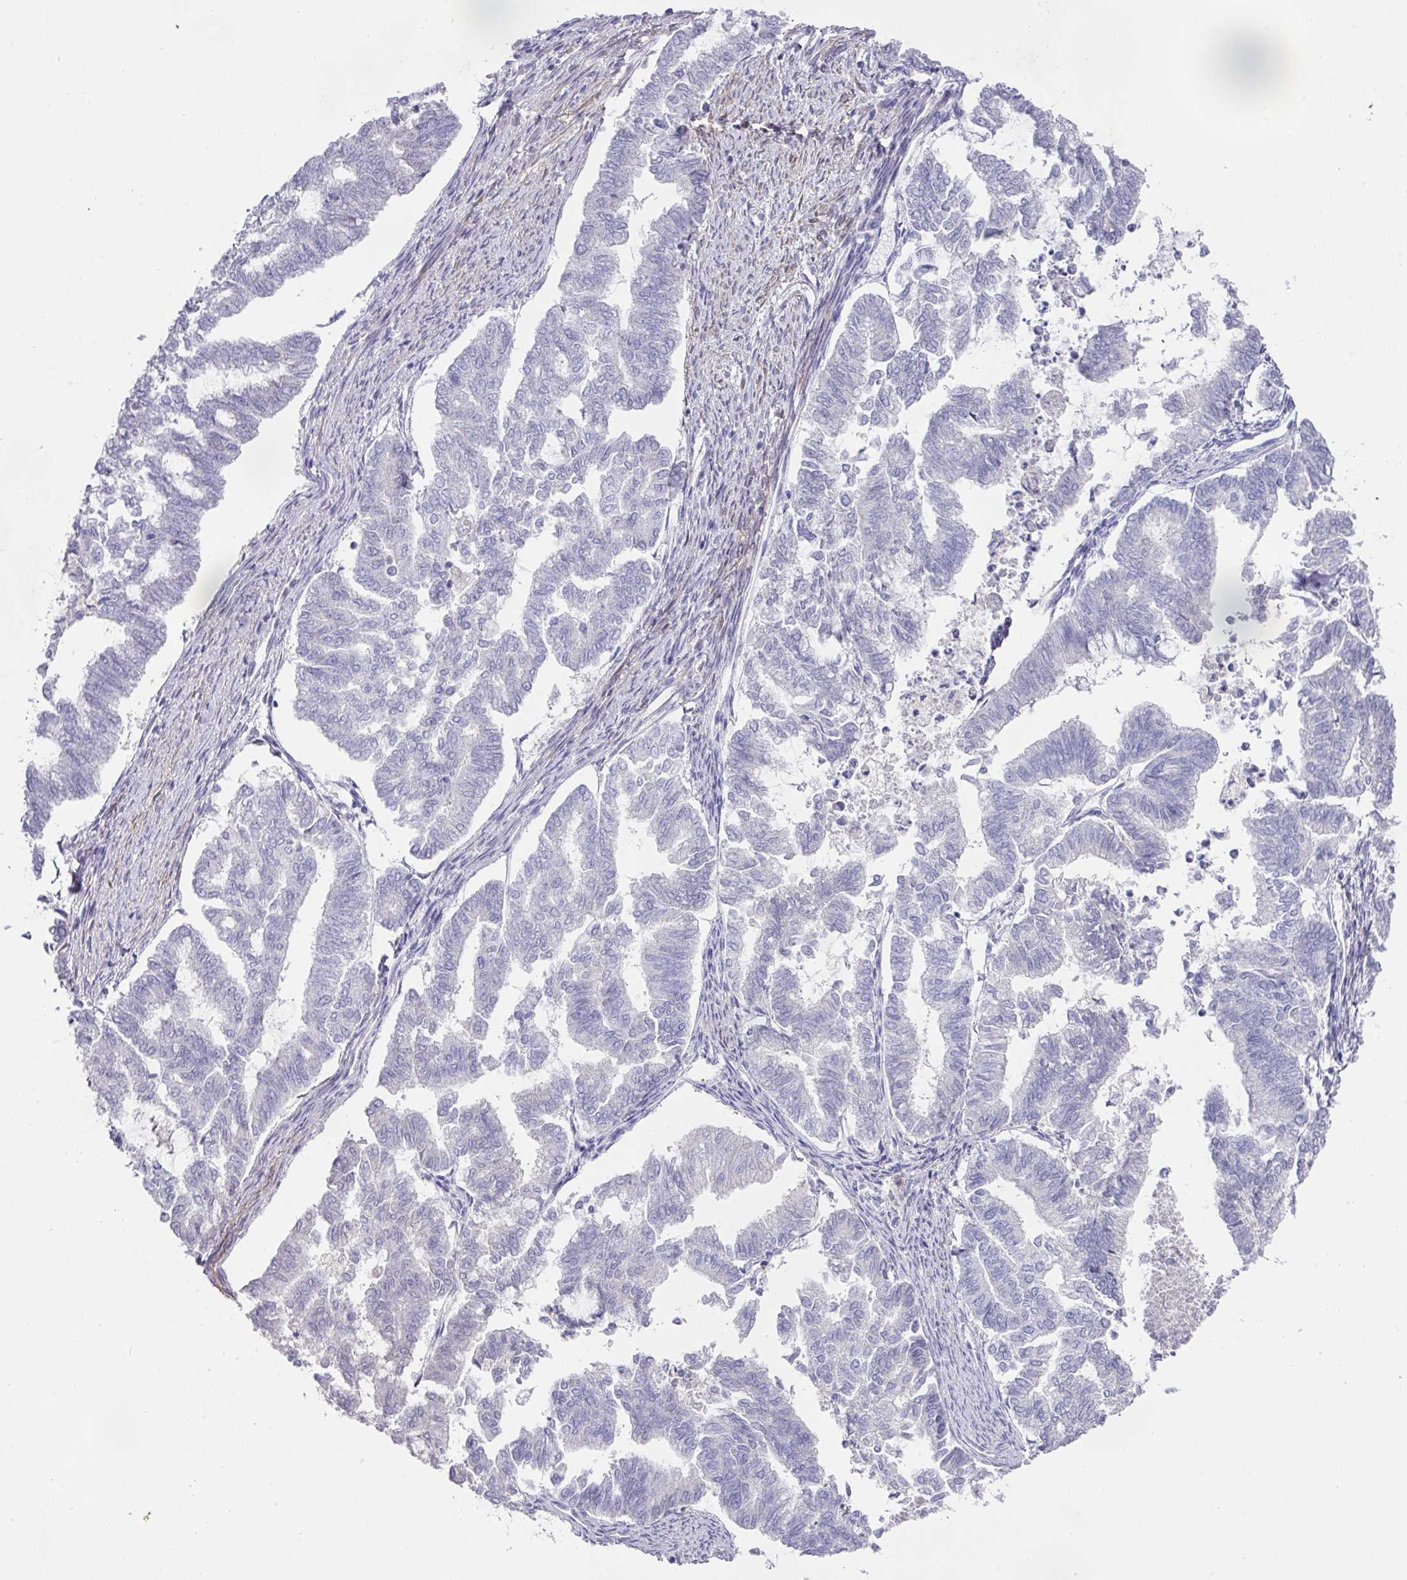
{"staining": {"intensity": "negative", "quantity": "none", "location": "none"}, "tissue": "endometrial cancer", "cell_type": "Tumor cells", "image_type": "cancer", "snomed": [{"axis": "morphology", "description": "Adenocarcinoma, NOS"}, {"axis": "topography", "description": "Endometrium"}], "caption": "Tumor cells show no significant expression in endometrial cancer (adenocarcinoma).", "gene": "TARM1", "patient": {"sex": "female", "age": 79}}